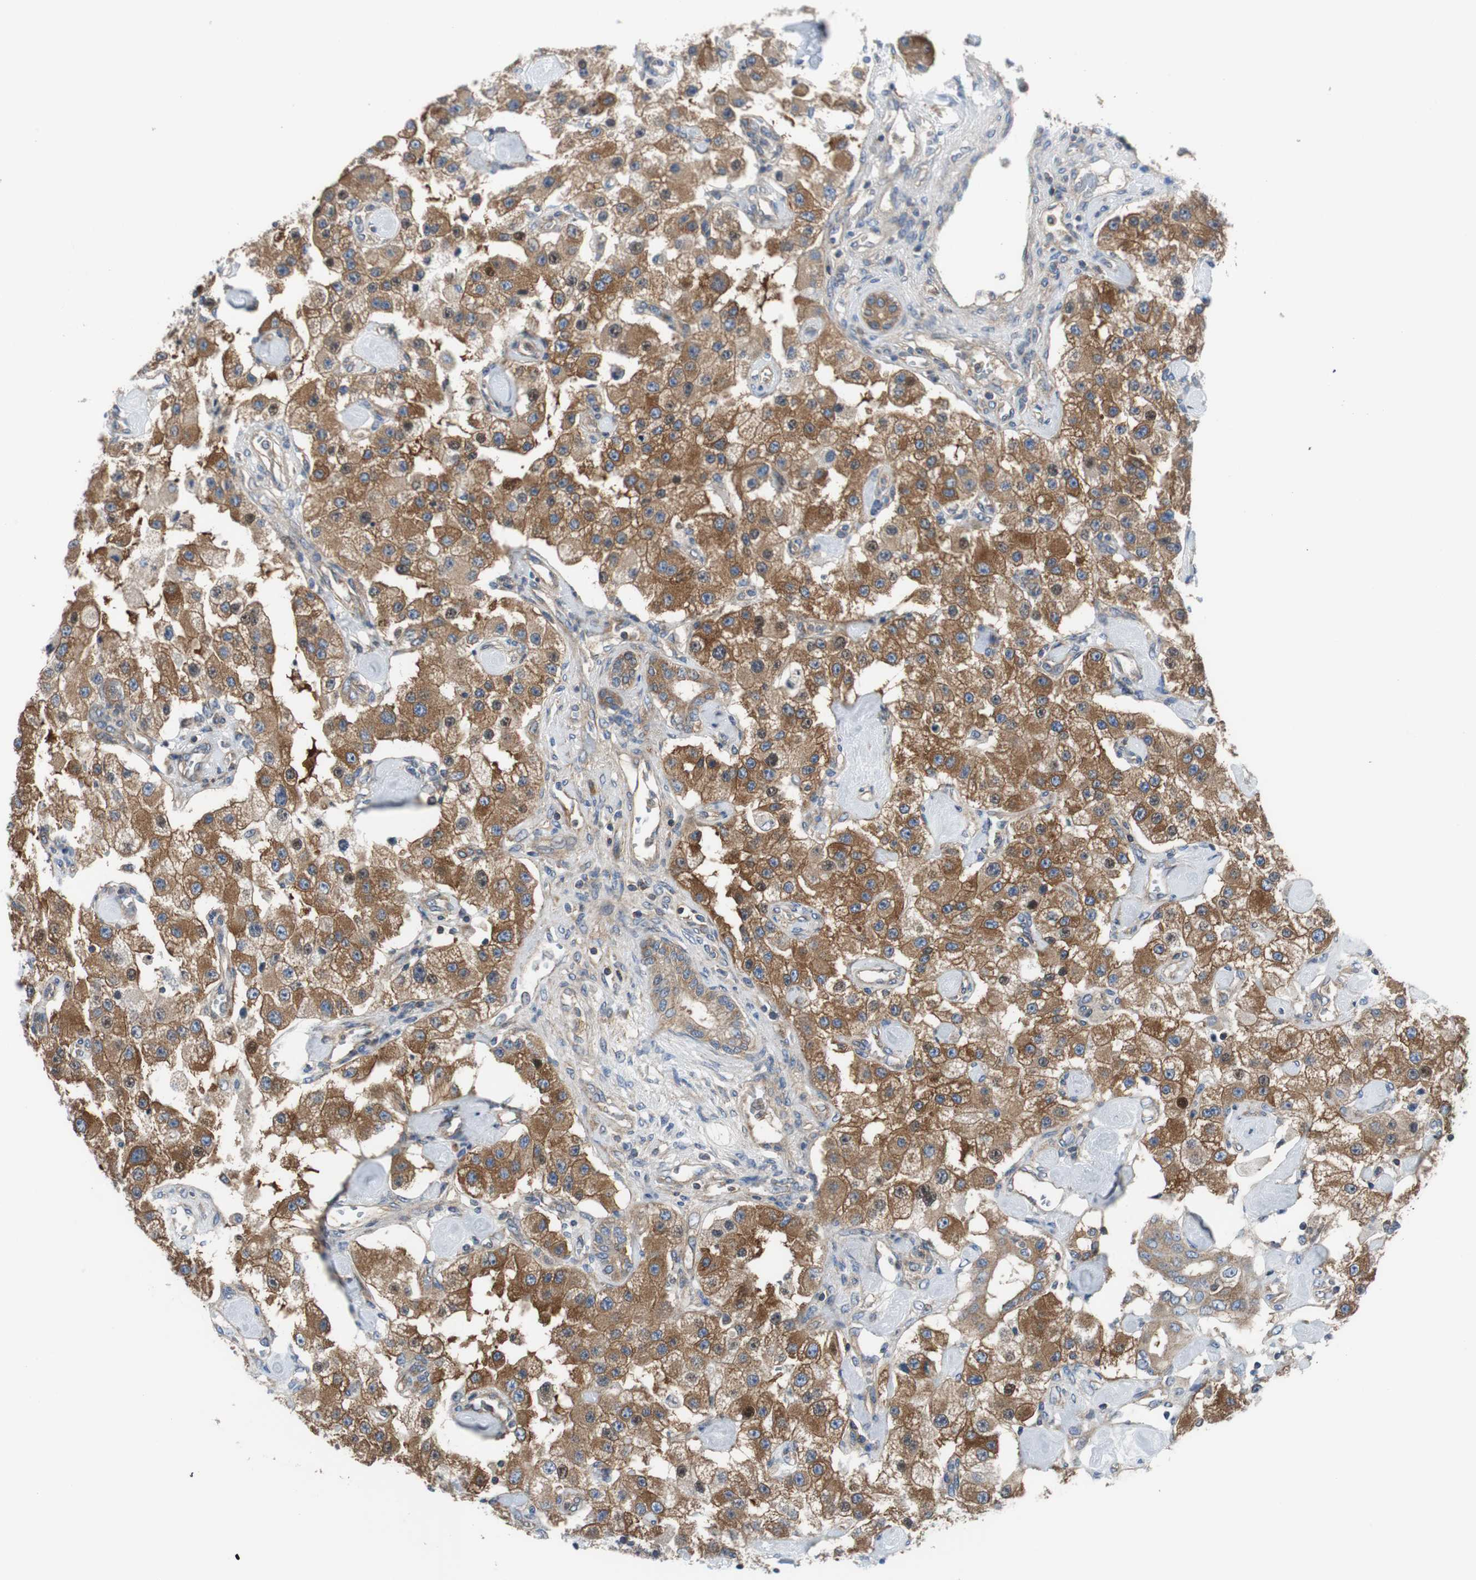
{"staining": {"intensity": "moderate", "quantity": ">75%", "location": "cytoplasmic/membranous"}, "tissue": "carcinoid", "cell_type": "Tumor cells", "image_type": "cancer", "snomed": [{"axis": "morphology", "description": "Carcinoid, malignant, NOS"}, {"axis": "topography", "description": "Pancreas"}], "caption": "Moderate cytoplasmic/membranous positivity for a protein is present in about >75% of tumor cells of carcinoid using immunohistochemistry.", "gene": "BRAF", "patient": {"sex": "male", "age": 41}}